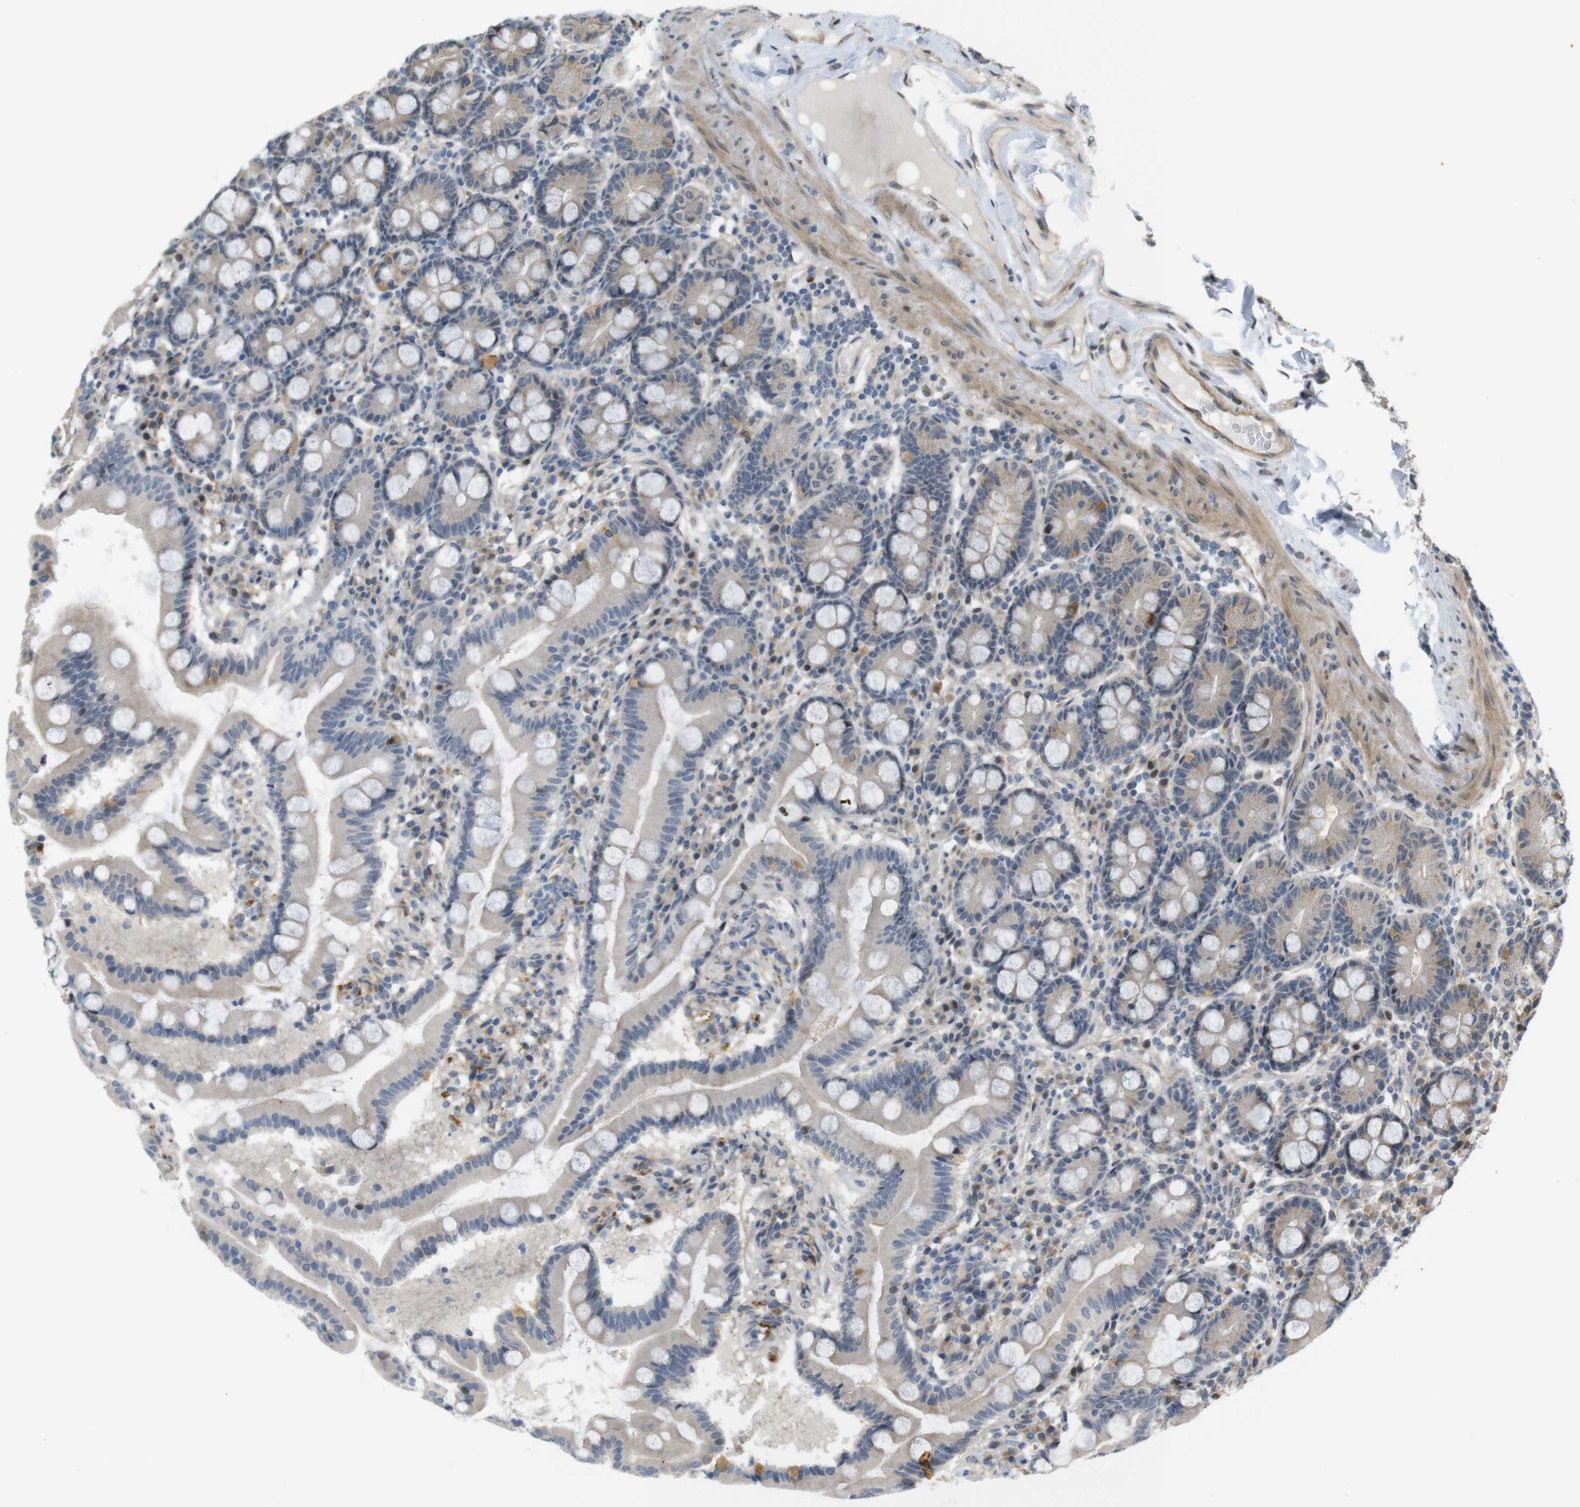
{"staining": {"intensity": "moderate", "quantity": "<25%", "location": "cytoplasmic/membranous"}, "tissue": "duodenum", "cell_type": "Glandular cells", "image_type": "normal", "snomed": [{"axis": "morphology", "description": "Normal tissue, NOS"}, {"axis": "topography", "description": "Duodenum"}], "caption": "Normal duodenum displays moderate cytoplasmic/membranous staining in about <25% of glandular cells Nuclei are stained in blue..", "gene": "TSPAN9", "patient": {"sex": "male", "age": 50}}